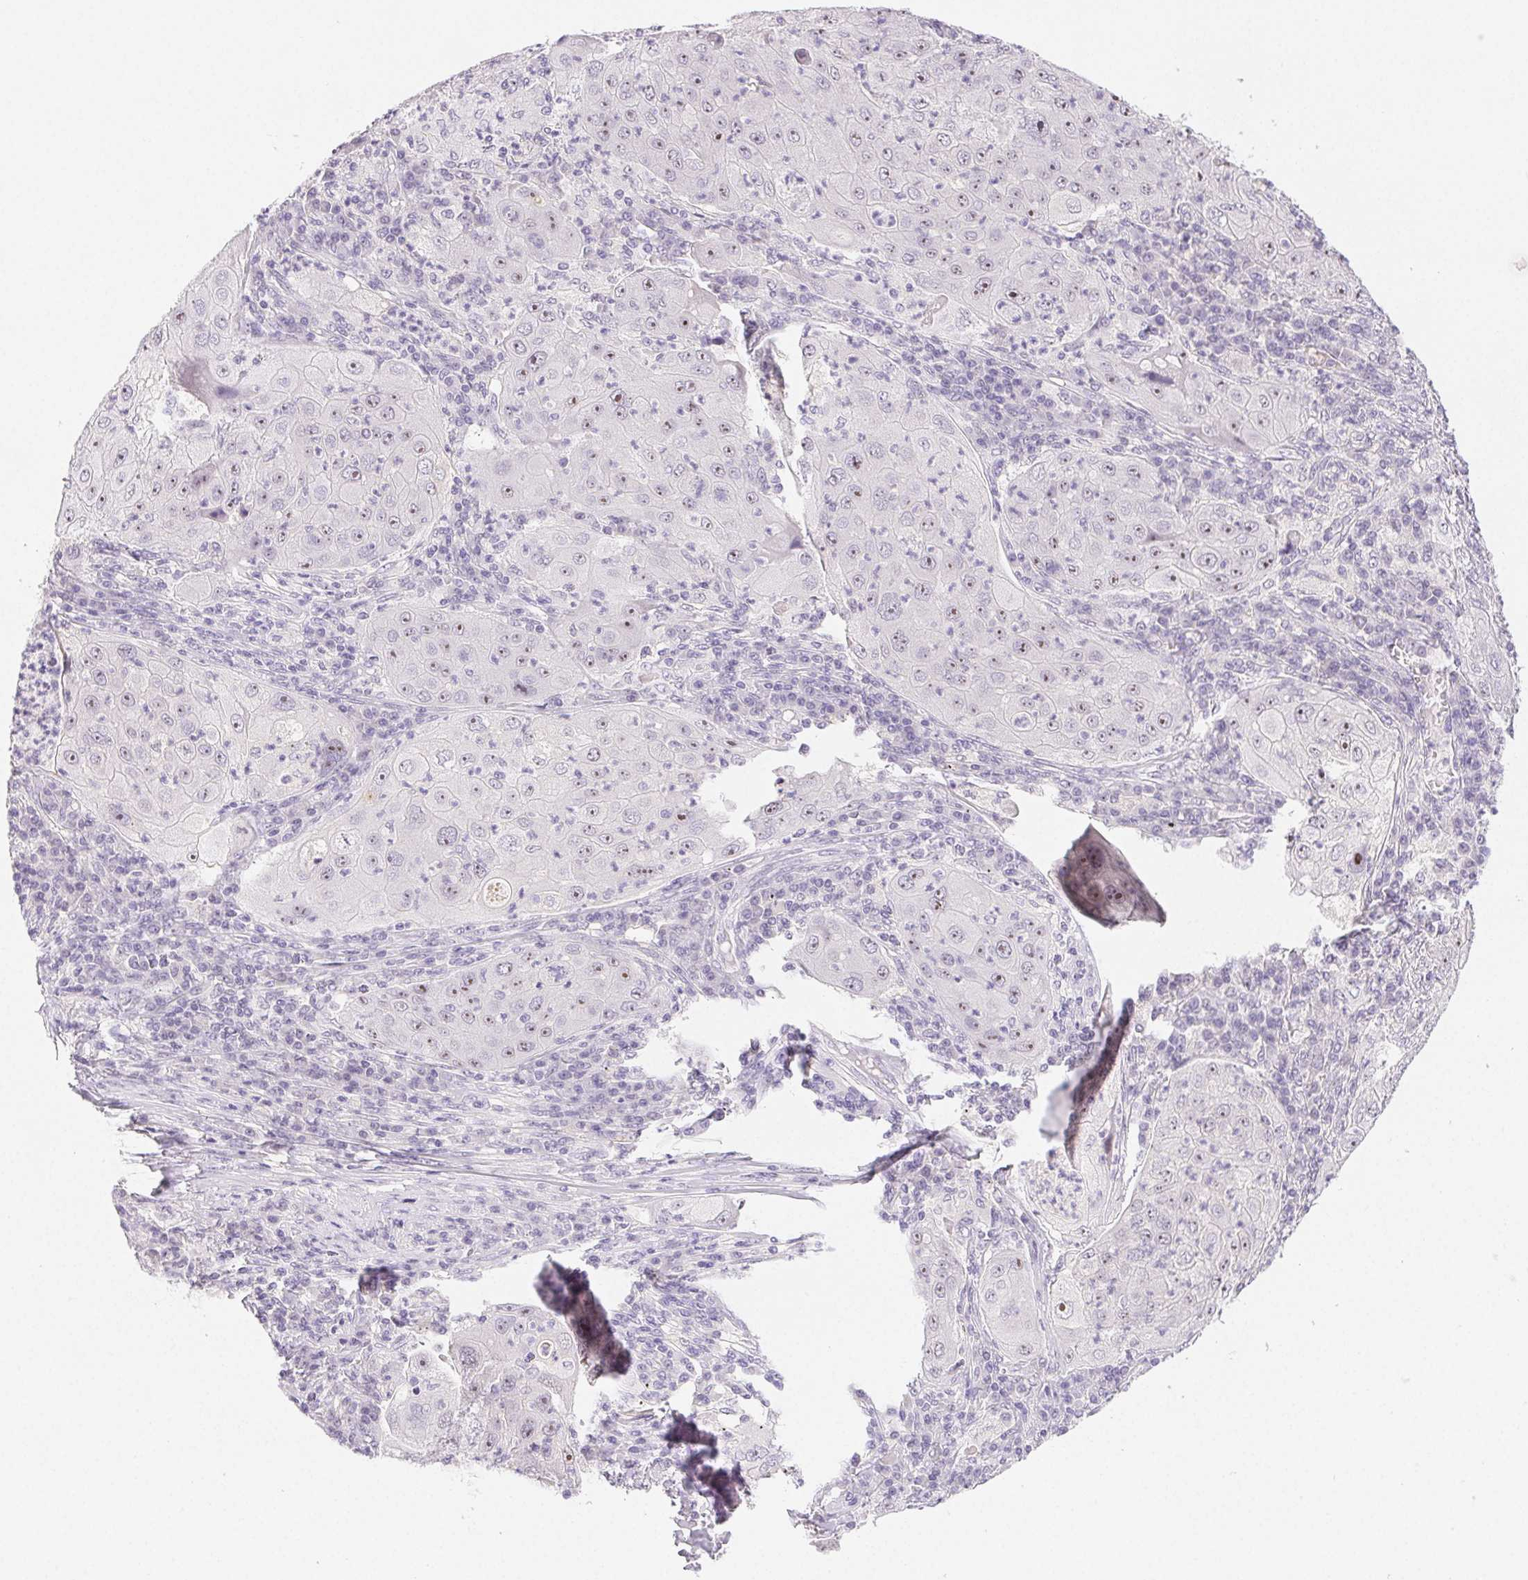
{"staining": {"intensity": "moderate", "quantity": "25%-75%", "location": "nuclear"}, "tissue": "lung cancer", "cell_type": "Tumor cells", "image_type": "cancer", "snomed": [{"axis": "morphology", "description": "Squamous cell carcinoma, NOS"}, {"axis": "topography", "description": "Lung"}], "caption": "Protein staining reveals moderate nuclear expression in about 25%-75% of tumor cells in lung cancer (squamous cell carcinoma).", "gene": "ST8SIA3", "patient": {"sex": "female", "age": 59}}